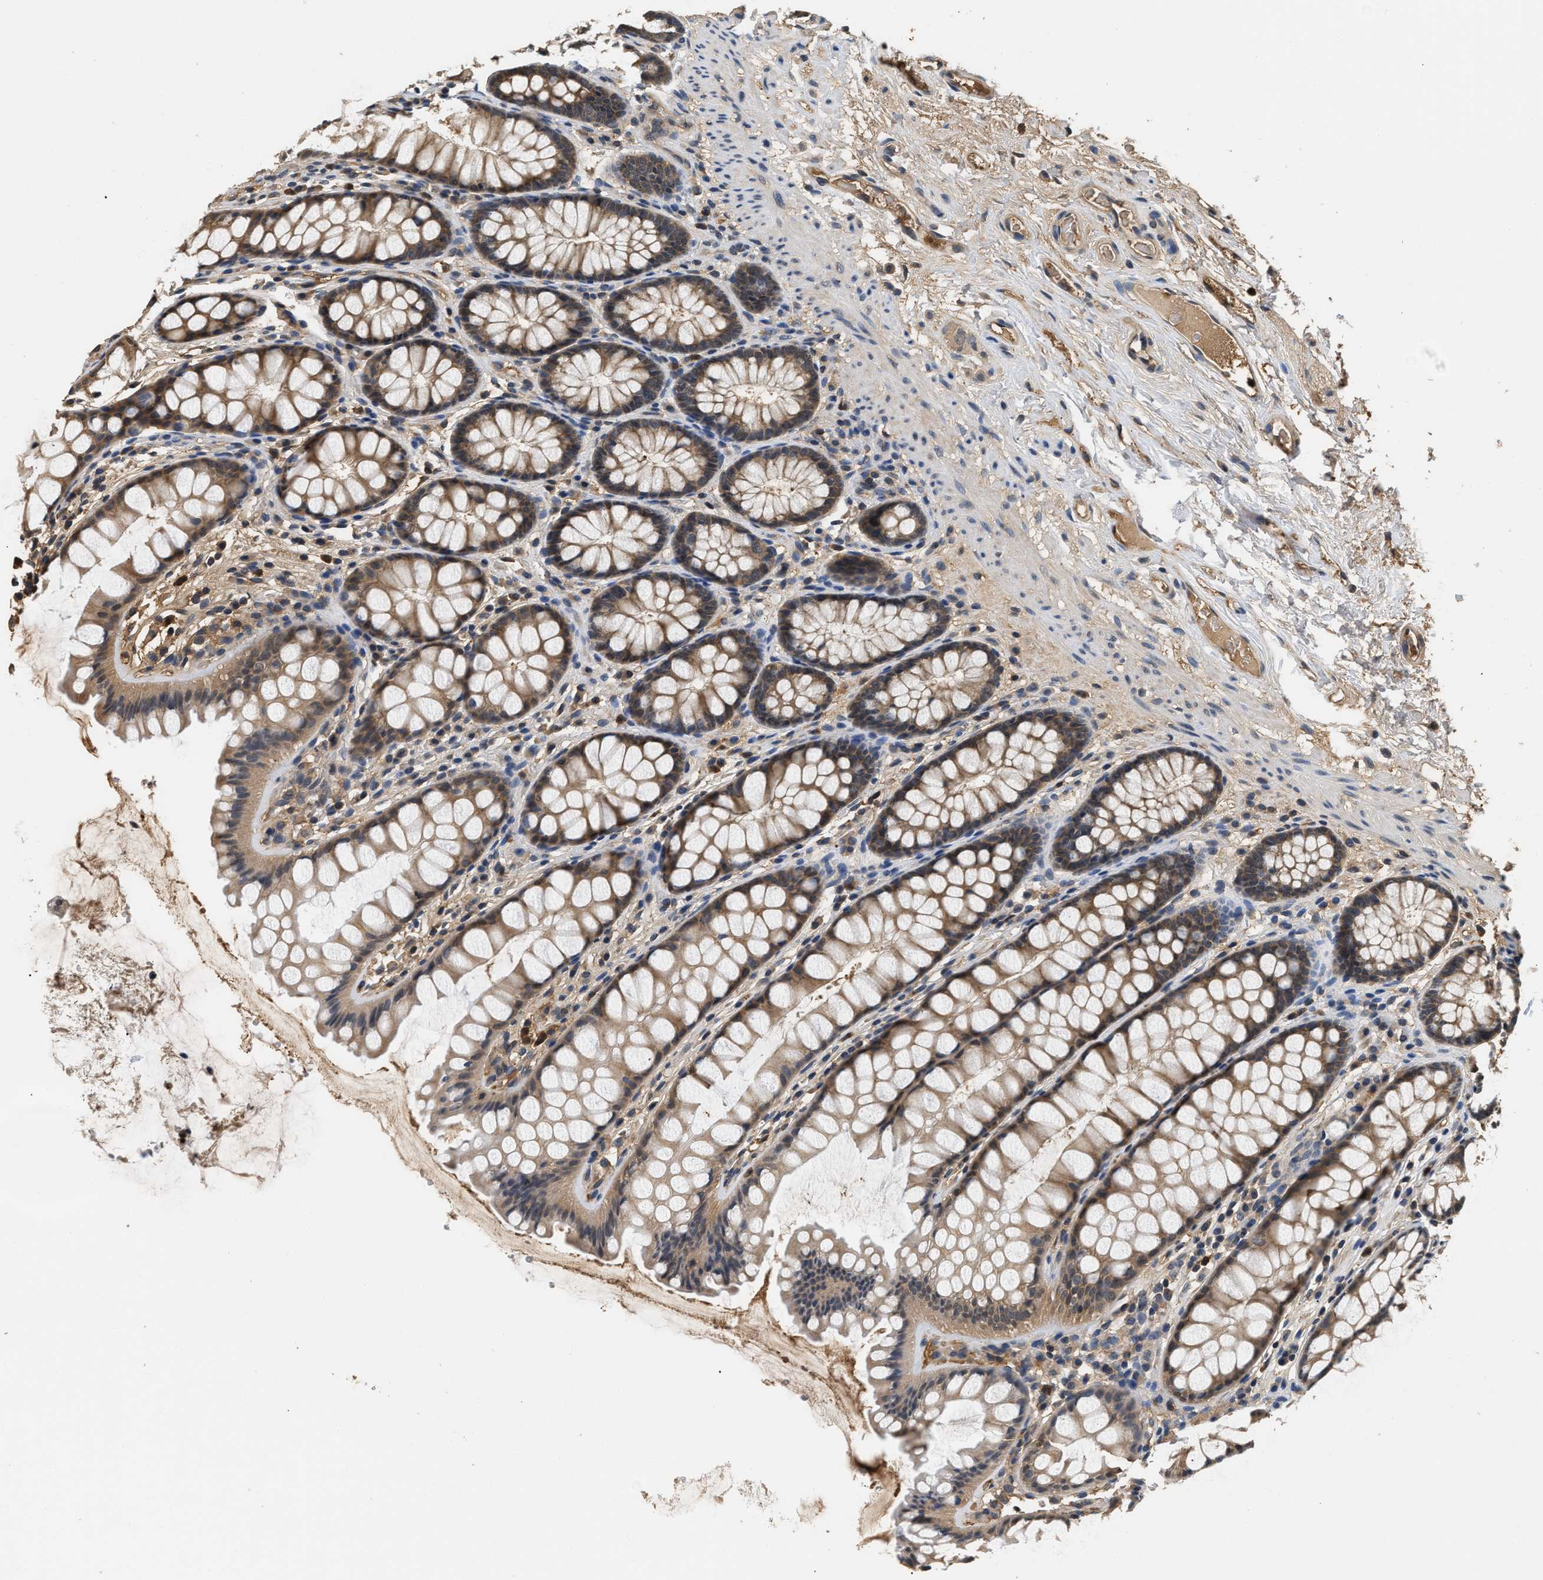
{"staining": {"intensity": "moderate", "quantity": ">75%", "location": "cytoplasmic/membranous"}, "tissue": "colon", "cell_type": "Endothelial cells", "image_type": "normal", "snomed": [{"axis": "morphology", "description": "Normal tissue, NOS"}, {"axis": "topography", "description": "Colon"}], "caption": "Immunohistochemistry (IHC) image of normal human colon stained for a protein (brown), which shows medium levels of moderate cytoplasmic/membranous expression in approximately >75% of endothelial cells.", "gene": "GPI", "patient": {"sex": "female", "age": 56}}